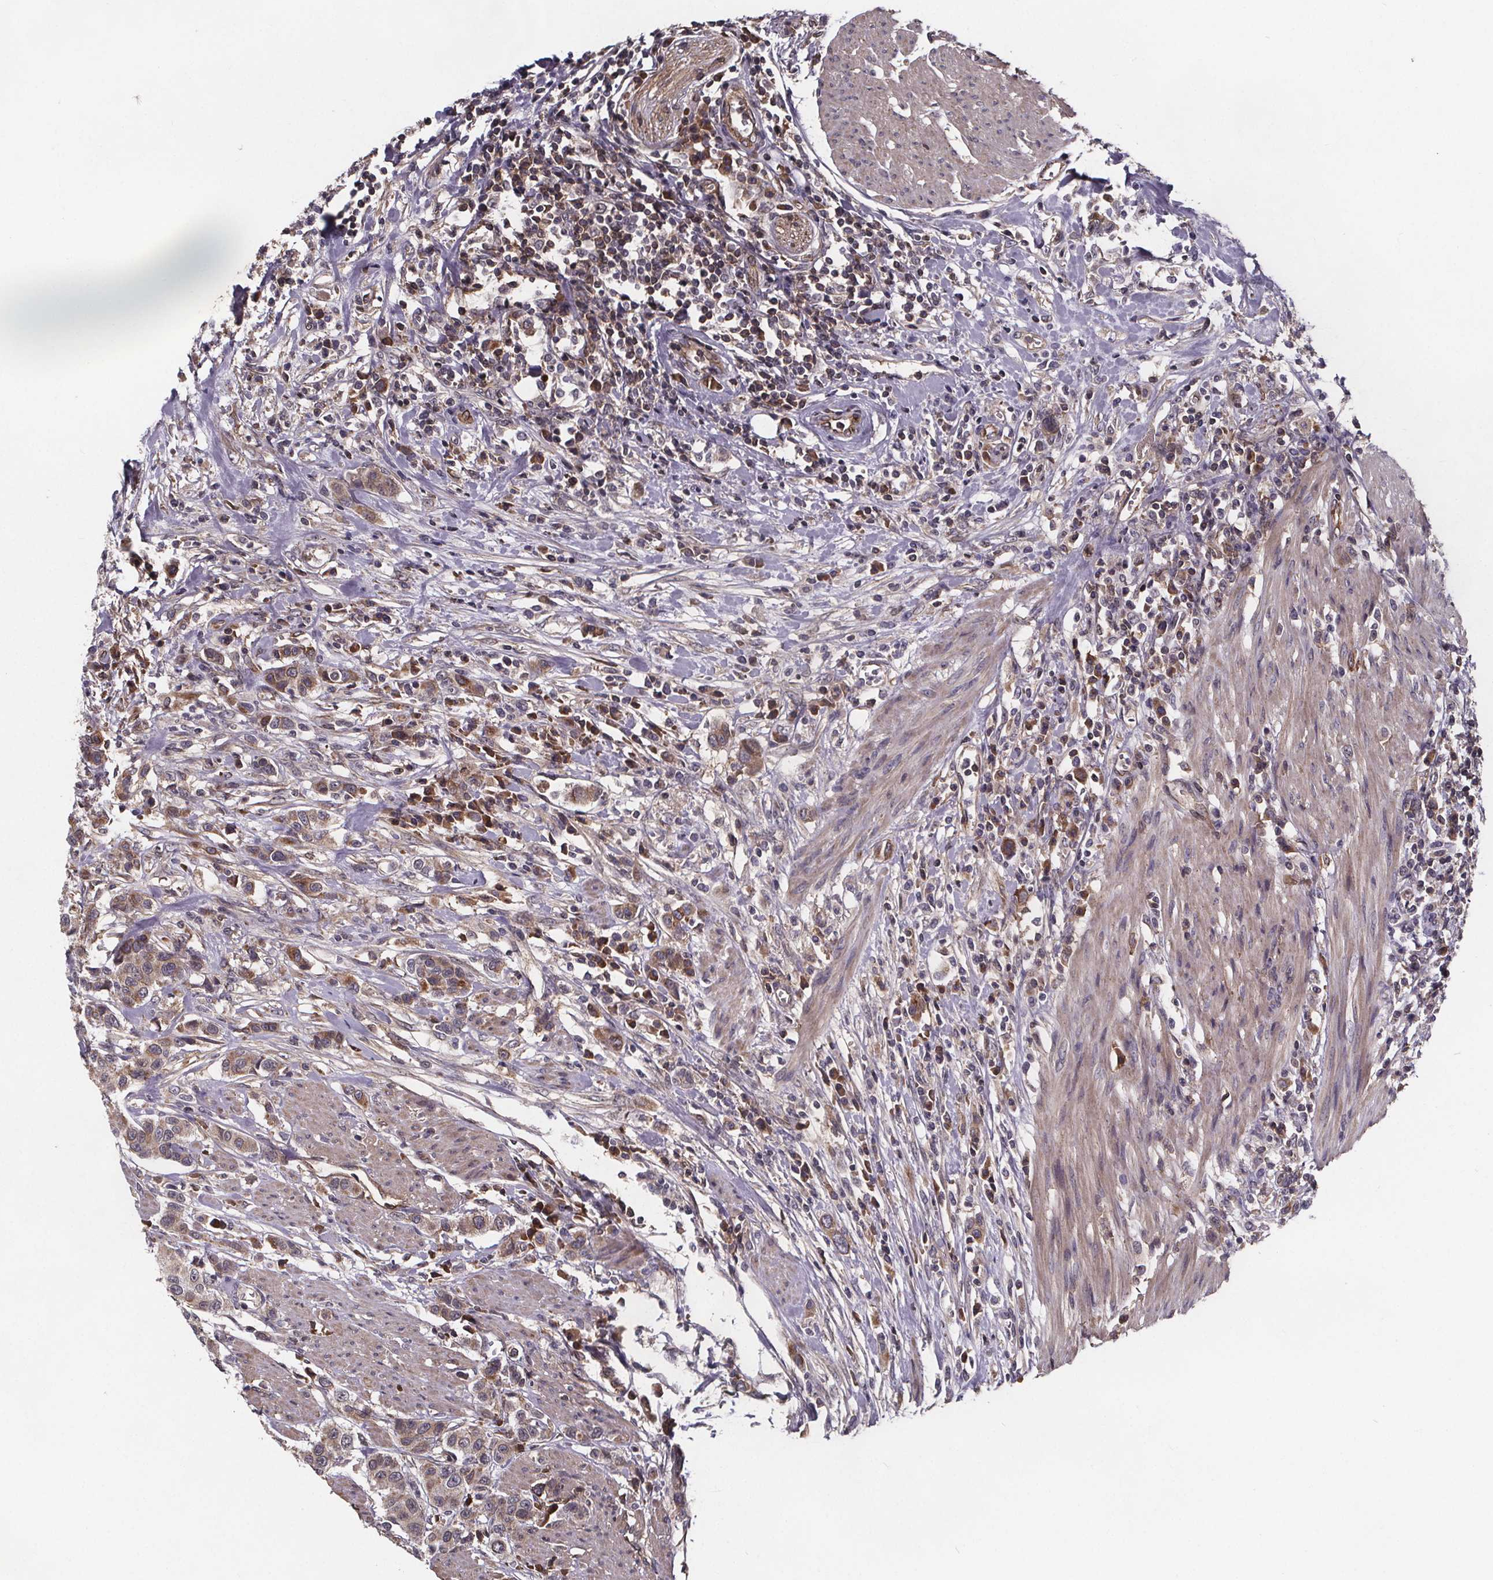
{"staining": {"intensity": "moderate", "quantity": "25%-75%", "location": "cytoplasmic/membranous"}, "tissue": "urothelial cancer", "cell_type": "Tumor cells", "image_type": "cancer", "snomed": [{"axis": "morphology", "description": "Urothelial carcinoma, High grade"}, {"axis": "topography", "description": "Urinary bladder"}], "caption": "Urothelial cancer stained with a brown dye demonstrates moderate cytoplasmic/membranous positive expression in approximately 25%-75% of tumor cells.", "gene": "FASTKD3", "patient": {"sex": "female", "age": 58}}